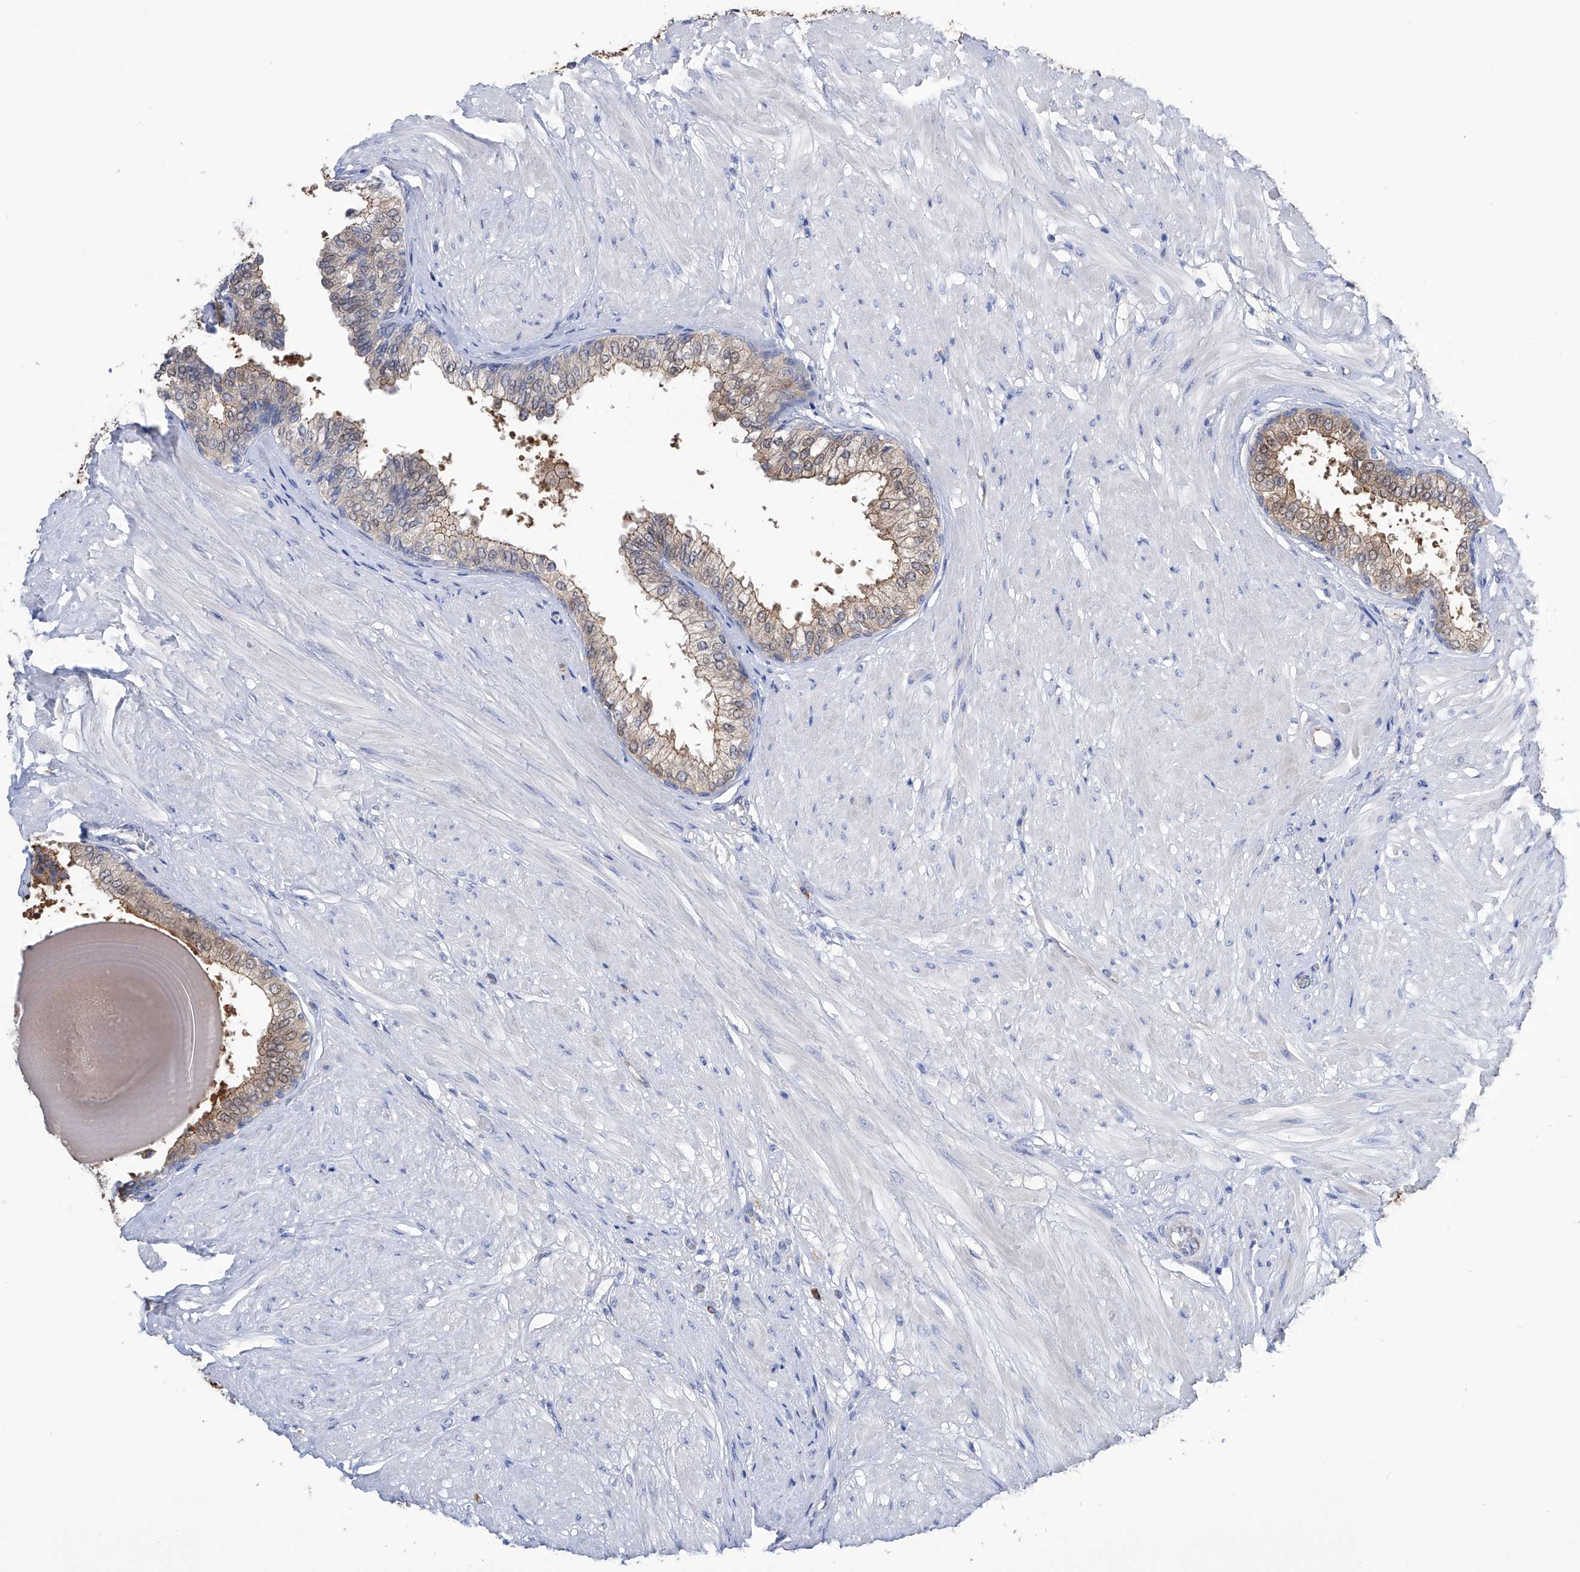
{"staining": {"intensity": "moderate", "quantity": ">75%", "location": "cytoplasmic/membranous,nuclear"}, "tissue": "prostate", "cell_type": "Glandular cells", "image_type": "normal", "snomed": [{"axis": "morphology", "description": "Normal tissue, NOS"}, {"axis": "topography", "description": "Prostate"}], "caption": "Immunohistochemical staining of benign prostate exhibits >75% levels of moderate cytoplasmic/membranous,nuclear protein expression in about >75% of glandular cells.", "gene": "PGM3", "patient": {"sex": "male", "age": 48}}